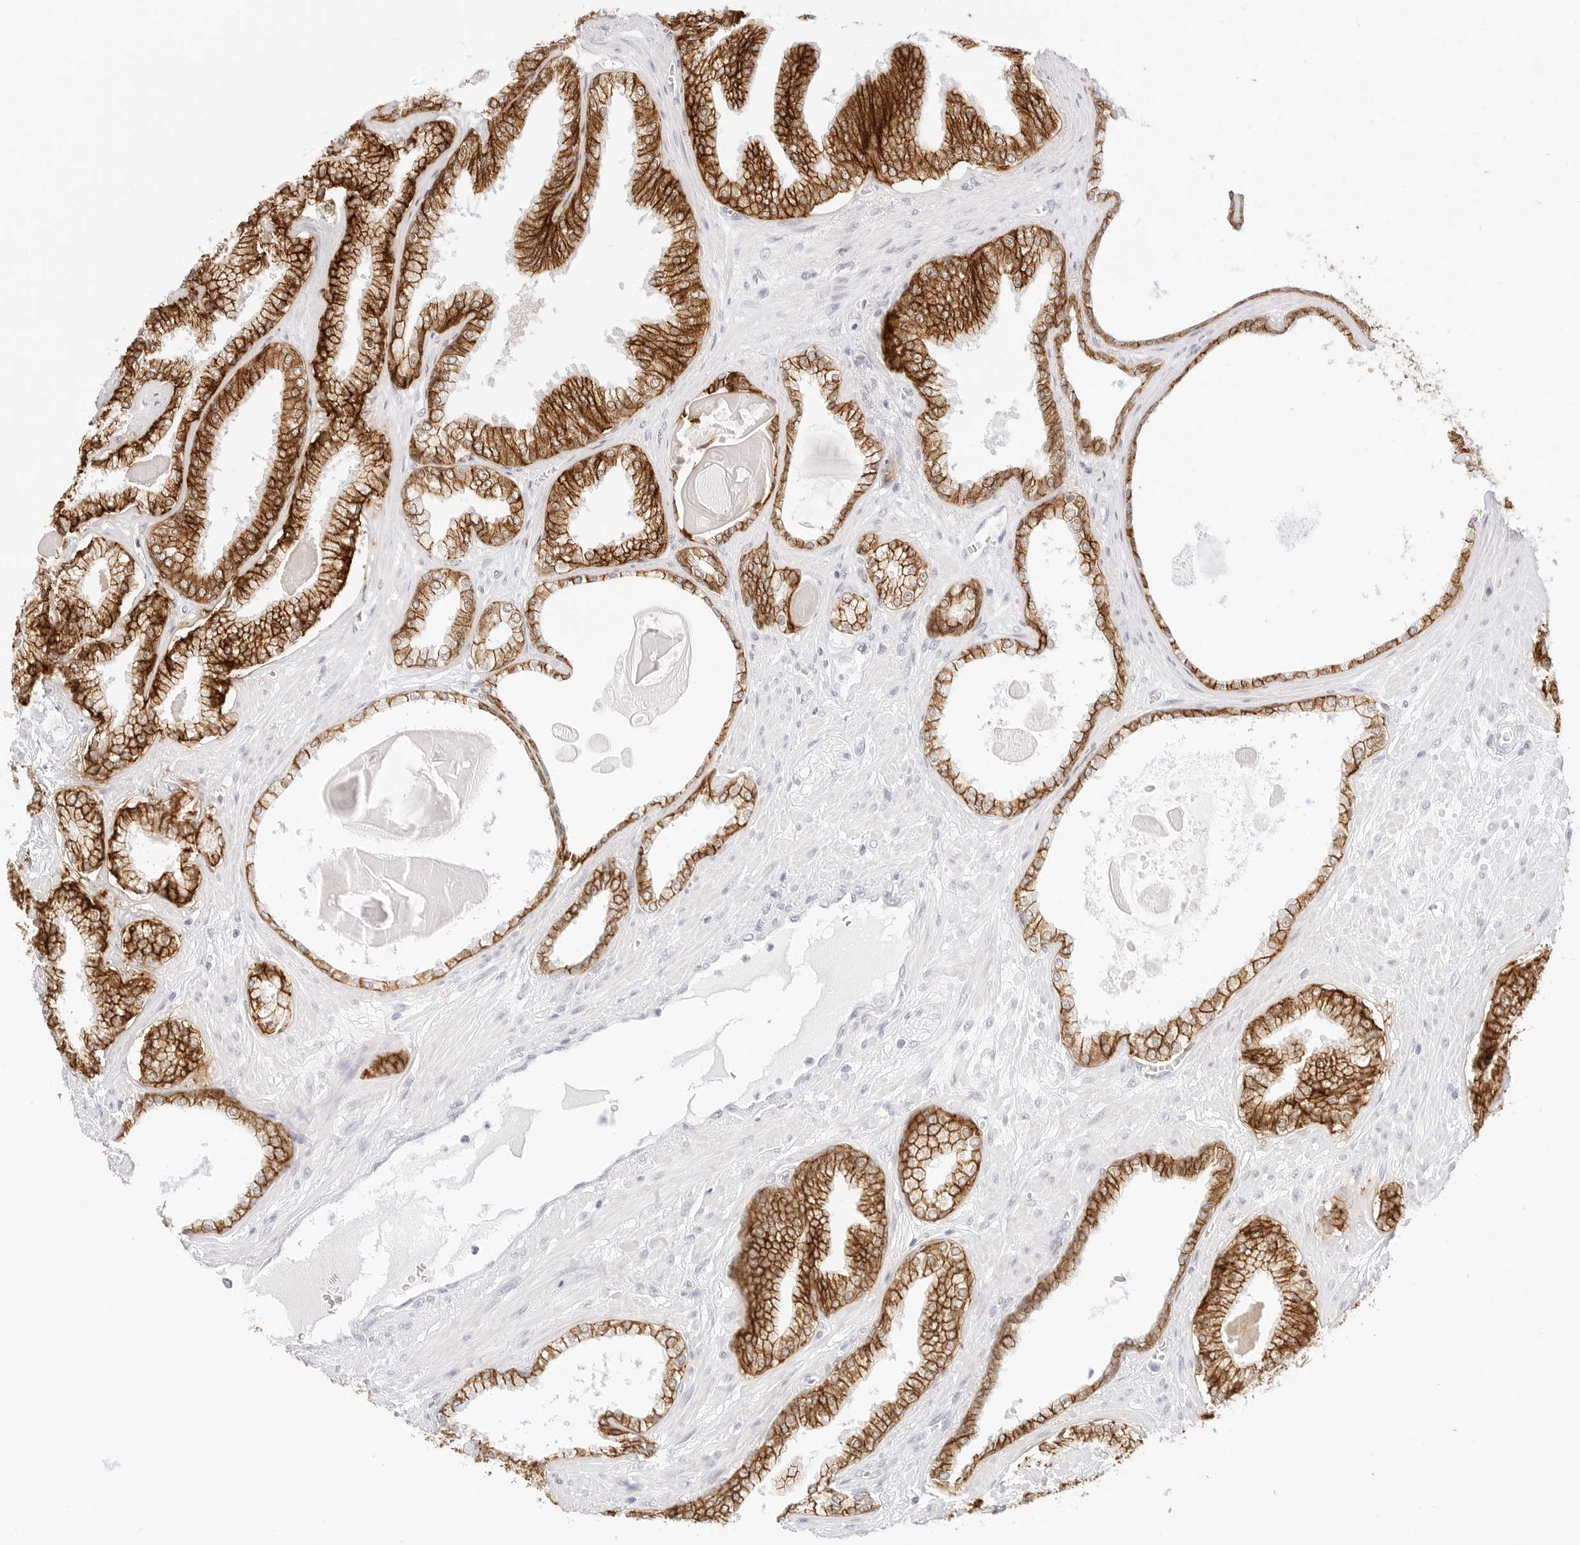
{"staining": {"intensity": "strong", "quantity": ">75%", "location": "cytoplasmic/membranous"}, "tissue": "prostate cancer", "cell_type": "Tumor cells", "image_type": "cancer", "snomed": [{"axis": "morphology", "description": "Adenocarcinoma, Low grade"}, {"axis": "topography", "description": "Prostate"}], "caption": "Immunohistochemical staining of prostate cancer (adenocarcinoma (low-grade)) reveals high levels of strong cytoplasmic/membranous expression in approximately >75% of tumor cells.", "gene": "CDH1", "patient": {"sex": "male", "age": 70}}